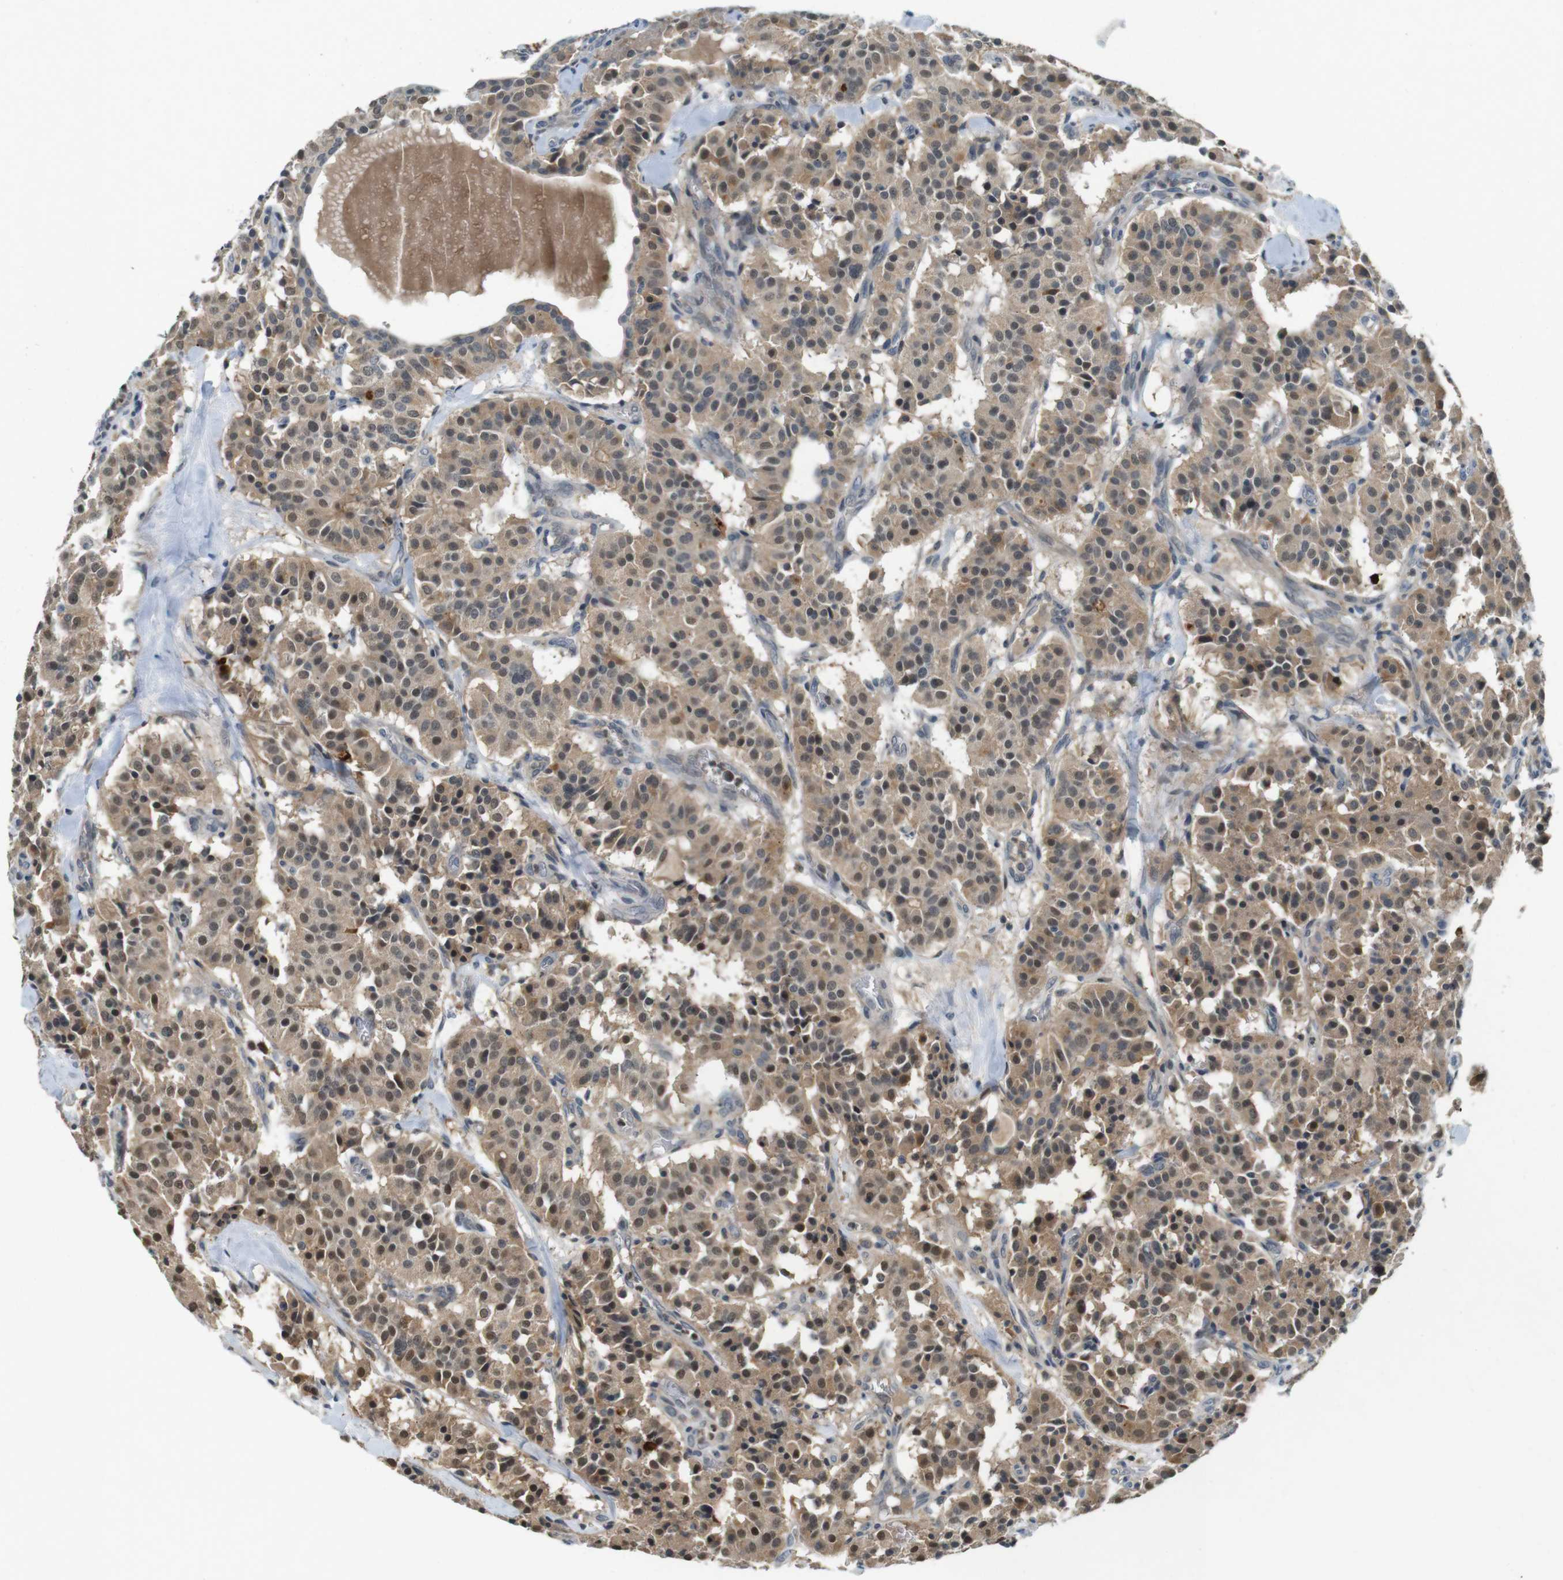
{"staining": {"intensity": "moderate", "quantity": ">75%", "location": "cytoplasmic/membranous,nuclear"}, "tissue": "carcinoid", "cell_type": "Tumor cells", "image_type": "cancer", "snomed": [{"axis": "morphology", "description": "Carcinoid, malignant, NOS"}, {"axis": "topography", "description": "Lung"}], "caption": "Immunohistochemistry staining of carcinoid (malignant), which demonstrates medium levels of moderate cytoplasmic/membranous and nuclear expression in about >75% of tumor cells indicating moderate cytoplasmic/membranous and nuclear protein expression. The staining was performed using DAB (brown) for protein detection and nuclei were counterstained in hematoxylin (blue).", "gene": "CDK14", "patient": {"sex": "male", "age": 30}}